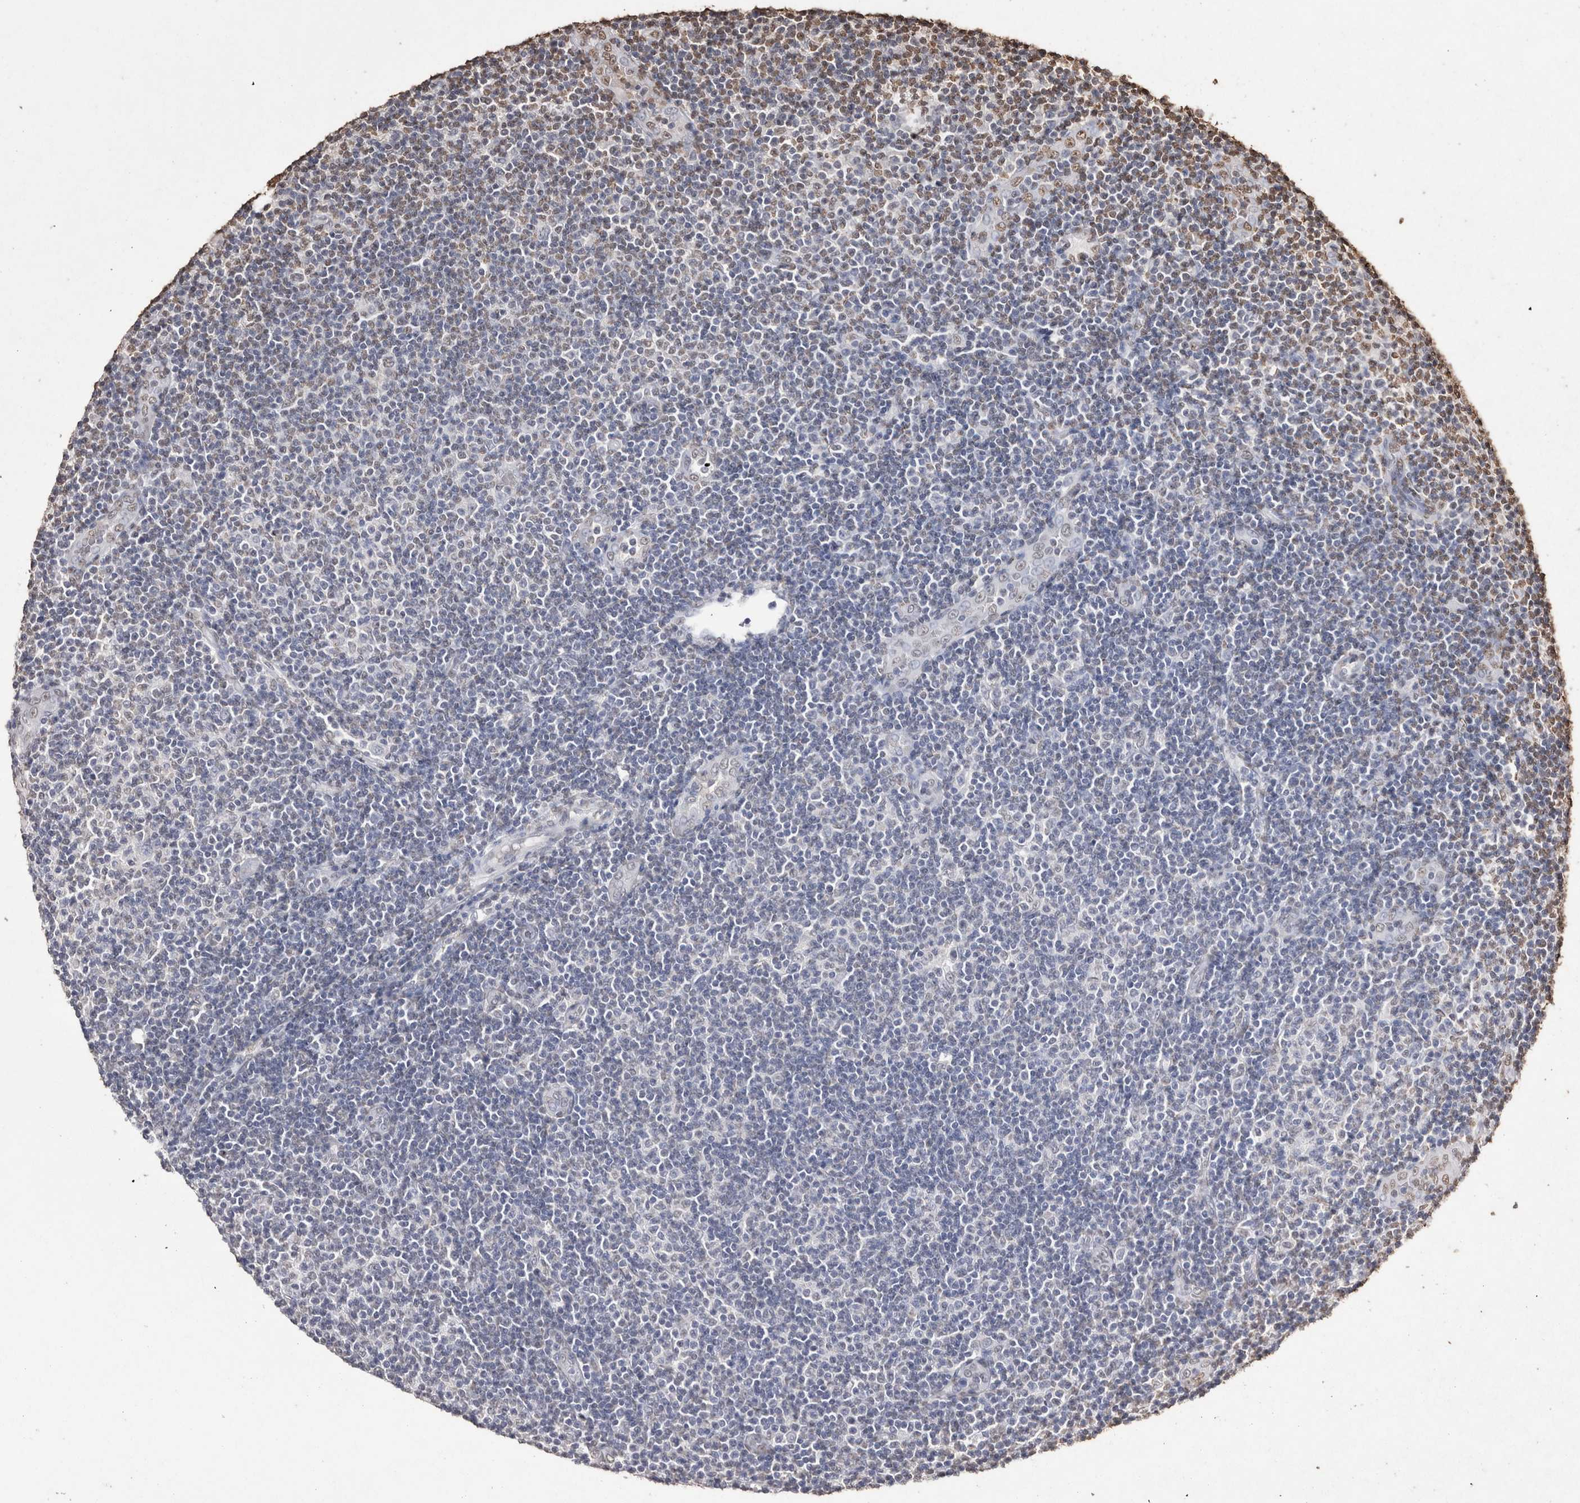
{"staining": {"intensity": "moderate", "quantity": "<25%", "location": "nuclear"}, "tissue": "lymphoma", "cell_type": "Tumor cells", "image_type": "cancer", "snomed": [{"axis": "morphology", "description": "Malignant lymphoma, non-Hodgkin's type, Low grade"}, {"axis": "topography", "description": "Lymph node"}], "caption": "A low amount of moderate nuclear expression is seen in approximately <25% of tumor cells in low-grade malignant lymphoma, non-Hodgkin's type tissue.", "gene": "POU5F1", "patient": {"sex": "male", "age": 83}}